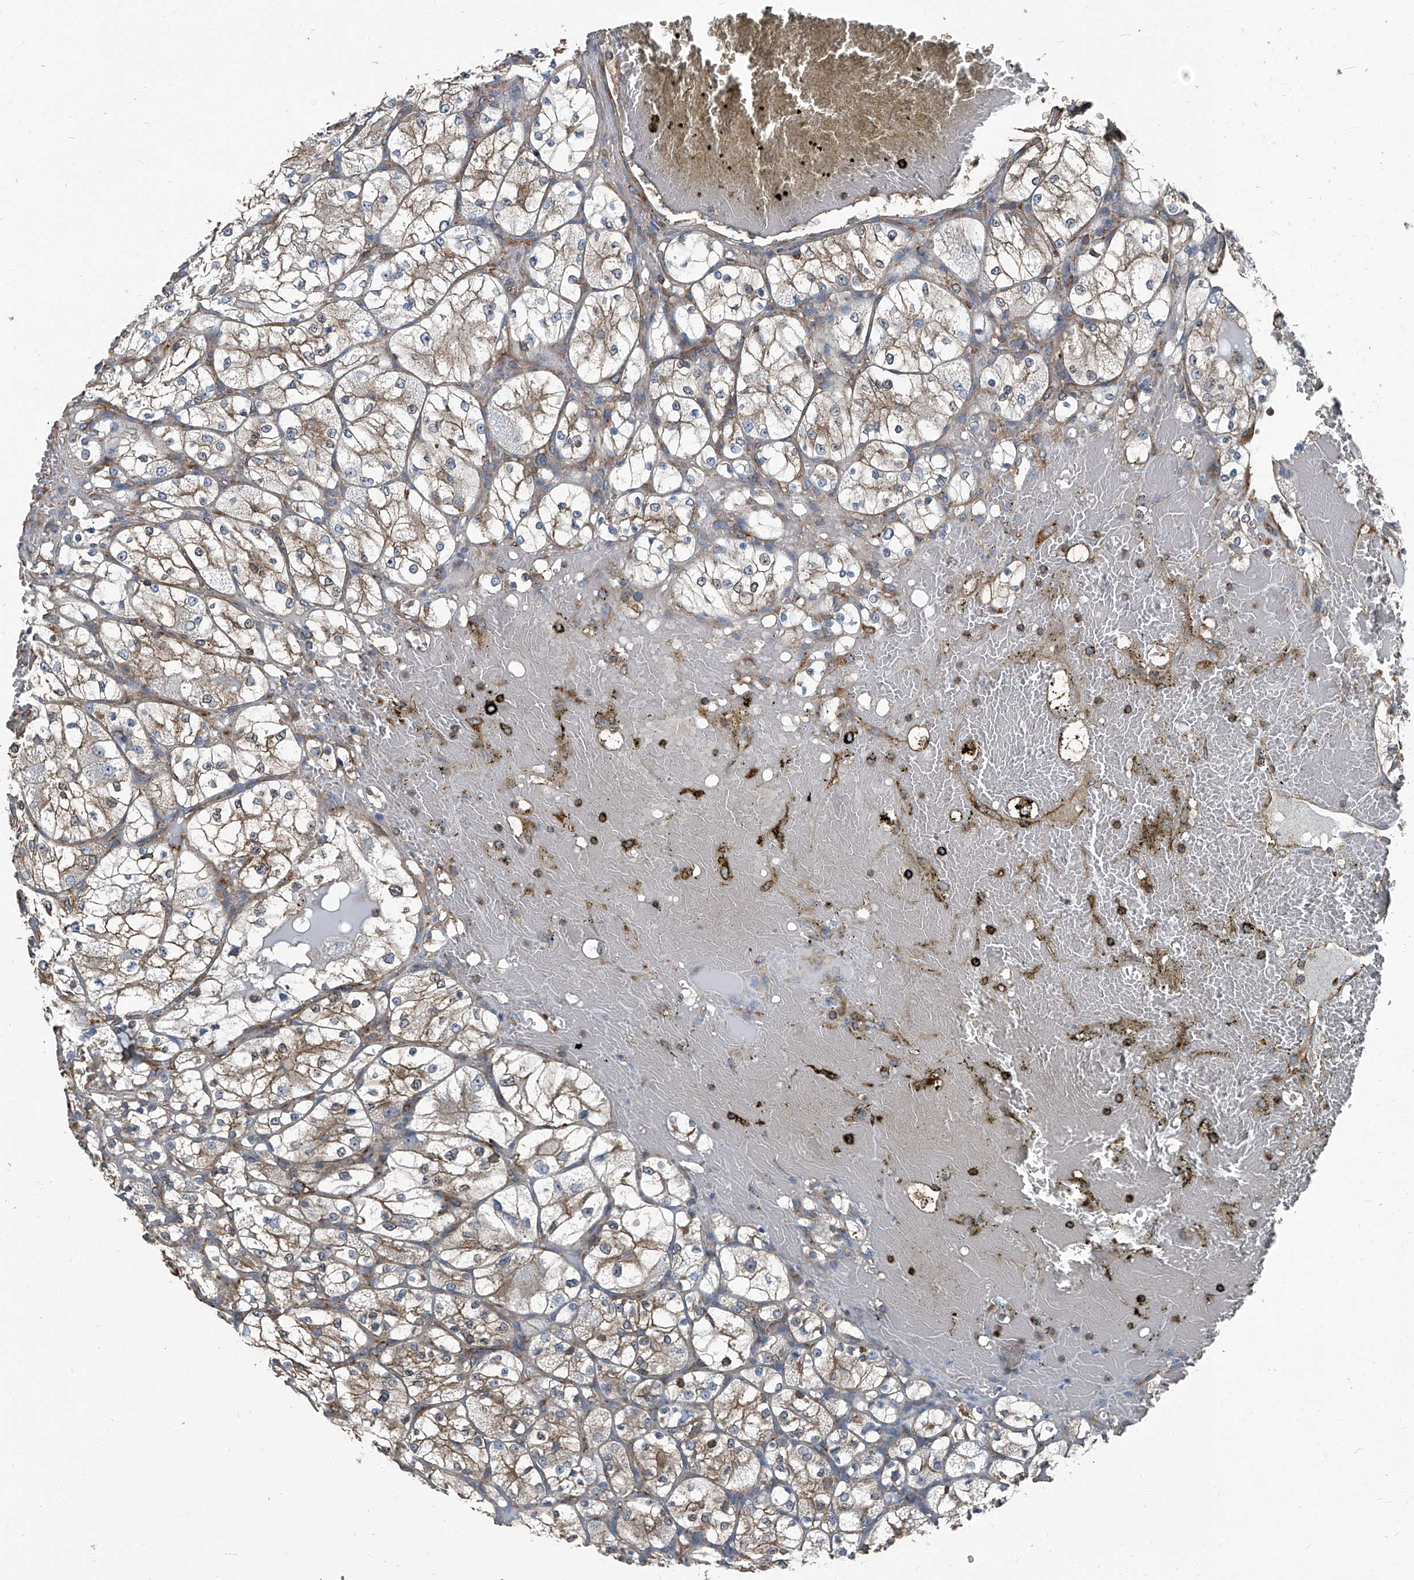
{"staining": {"intensity": "weak", "quantity": ">75%", "location": "cytoplasmic/membranous"}, "tissue": "renal cancer", "cell_type": "Tumor cells", "image_type": "cancer", "snomed": [{"axis": "morphology", "description": "Adenocarcinoma, NOS"}, {"axis": "topography", "description": "Kidney"}], "caption": "Immunohistochemical staining of human adenocarcinoma (renal) reveals weak cytoplasmic/membranous protein positivity in about >75% of tumor cells.", "gene": "SEPTIN7", "patient": {"sex": "female", "age": 69}}